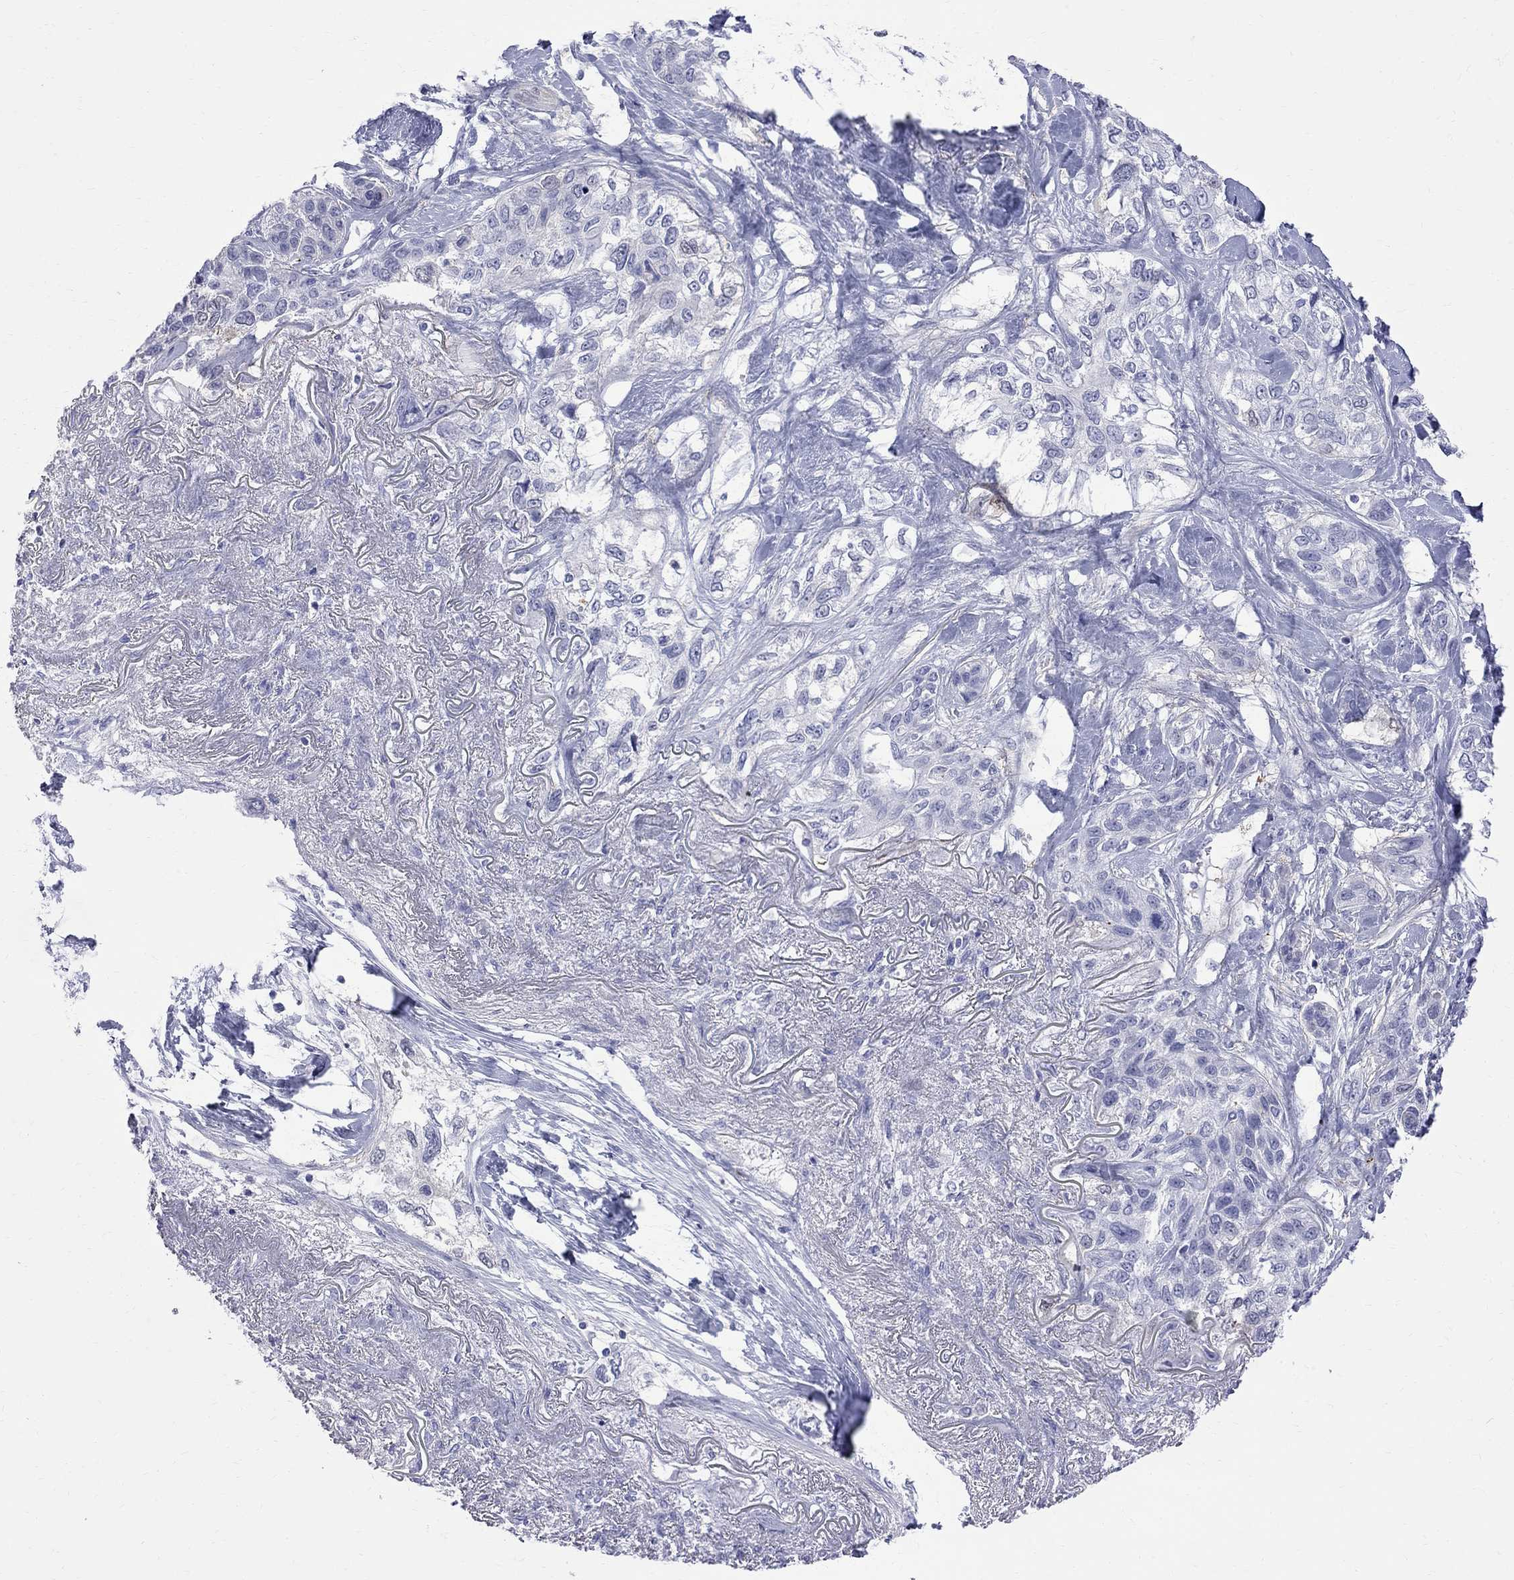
{"staining": {"intensity": "negative", "quantity": "none", "location": "none"}, "tissue": "lung cancer", "cell_type": "Tumor cells", "image_type": "cancer", "snomed": [{"axis": "morphology", "description": "Squamous cell carcinoma, NOS"}, {"axis": "topography", "description": "Lung"}], "caption": "Micrograph shows no protein expression in tumor cells of lung squamous cell carcinoma tissue.", "gene": "S100A3", "patient": {"sex": "female", "age": 70}}